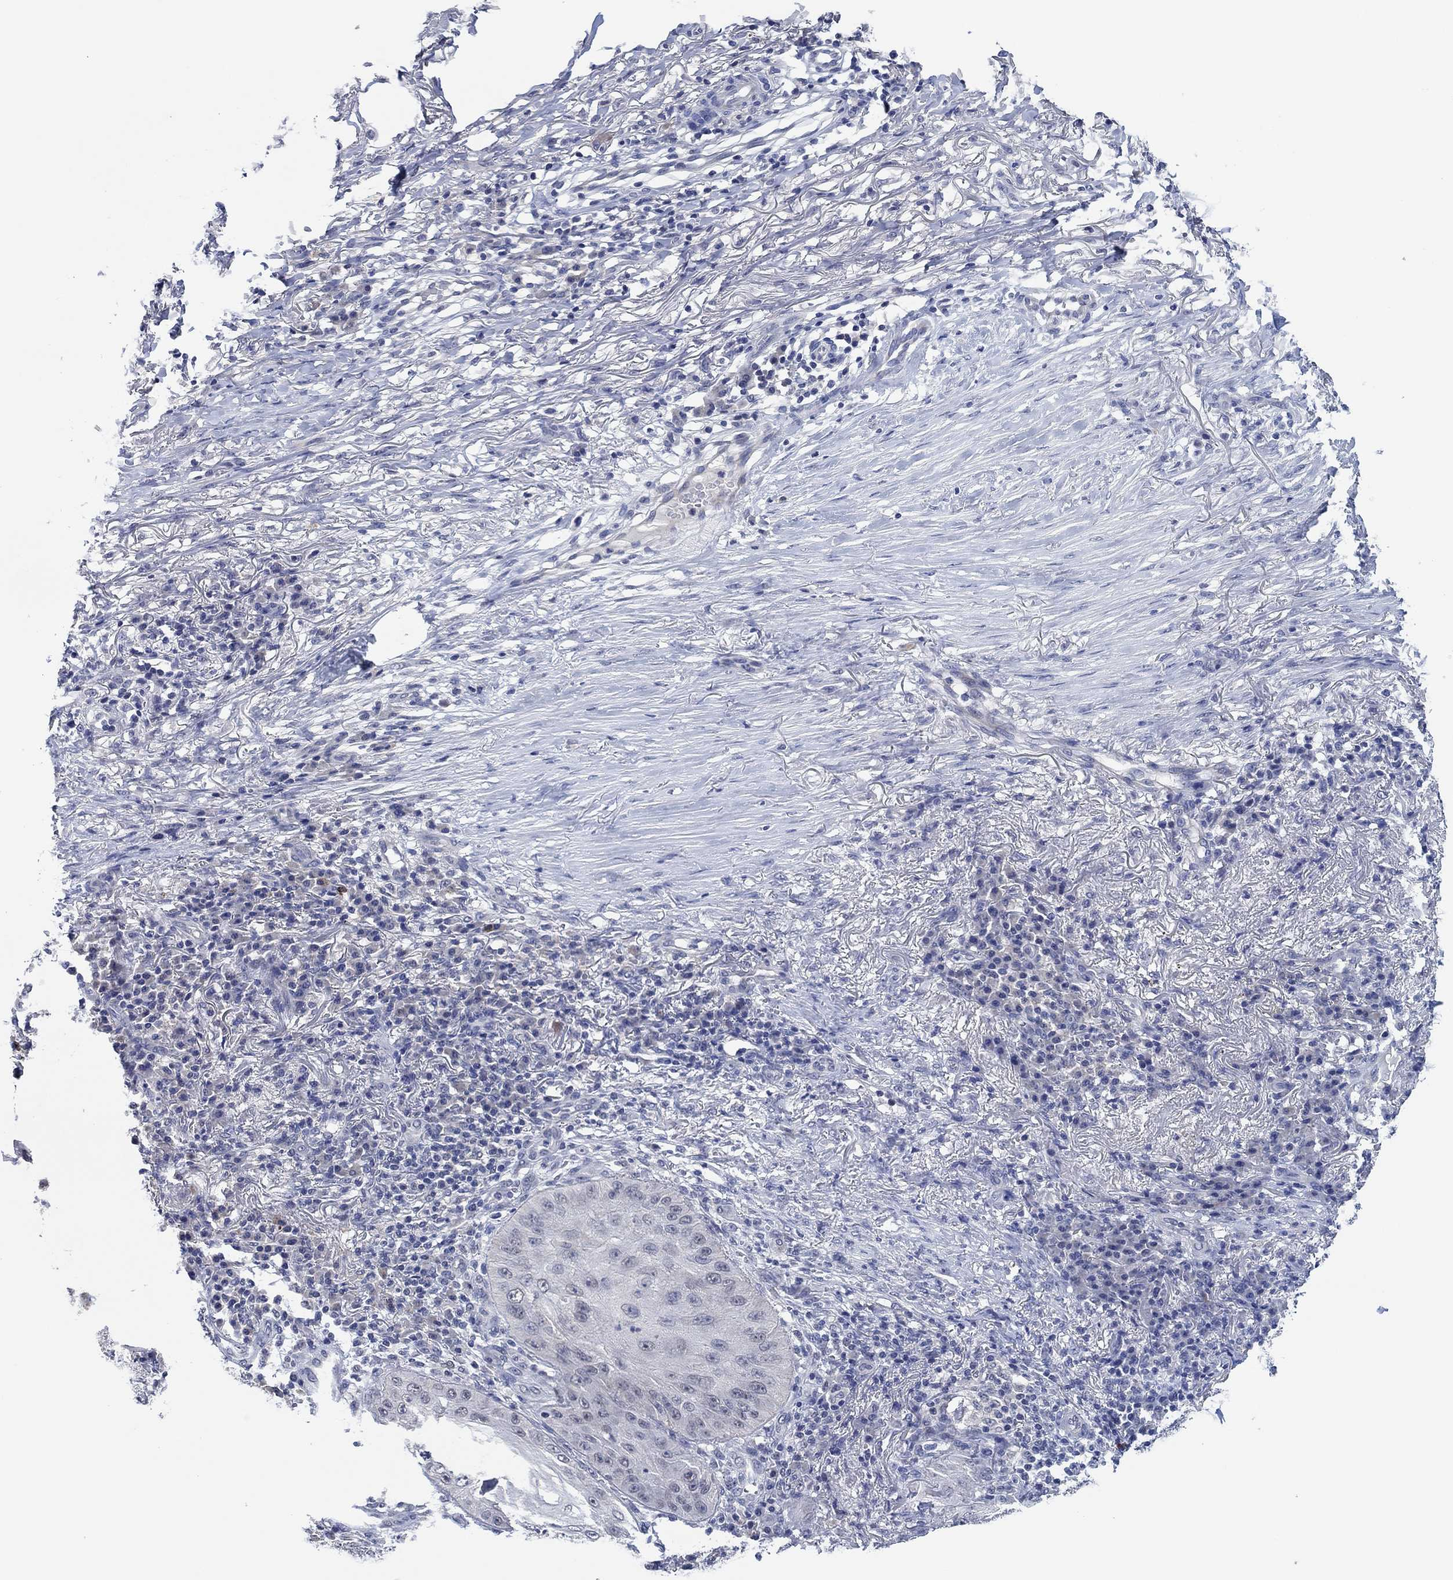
{"staining": {"intensity": "negative", "quantity": "none", "location": "none"}, "tissue": "skin cancer", "cell_type": "Tumor cells", "image_type": "cancer", "snomed": [{"axis": "morphology", "description": "Squamous cell carcinoma, NOS"}, {"axis": "topography", "description": "Skin"}], "caption": "Skin cancer was stained to show a protein in brown. There is no significant expression in tumor cells.", "gene": "PRRT3", "patient": {"sex": "male", "age": 70}}